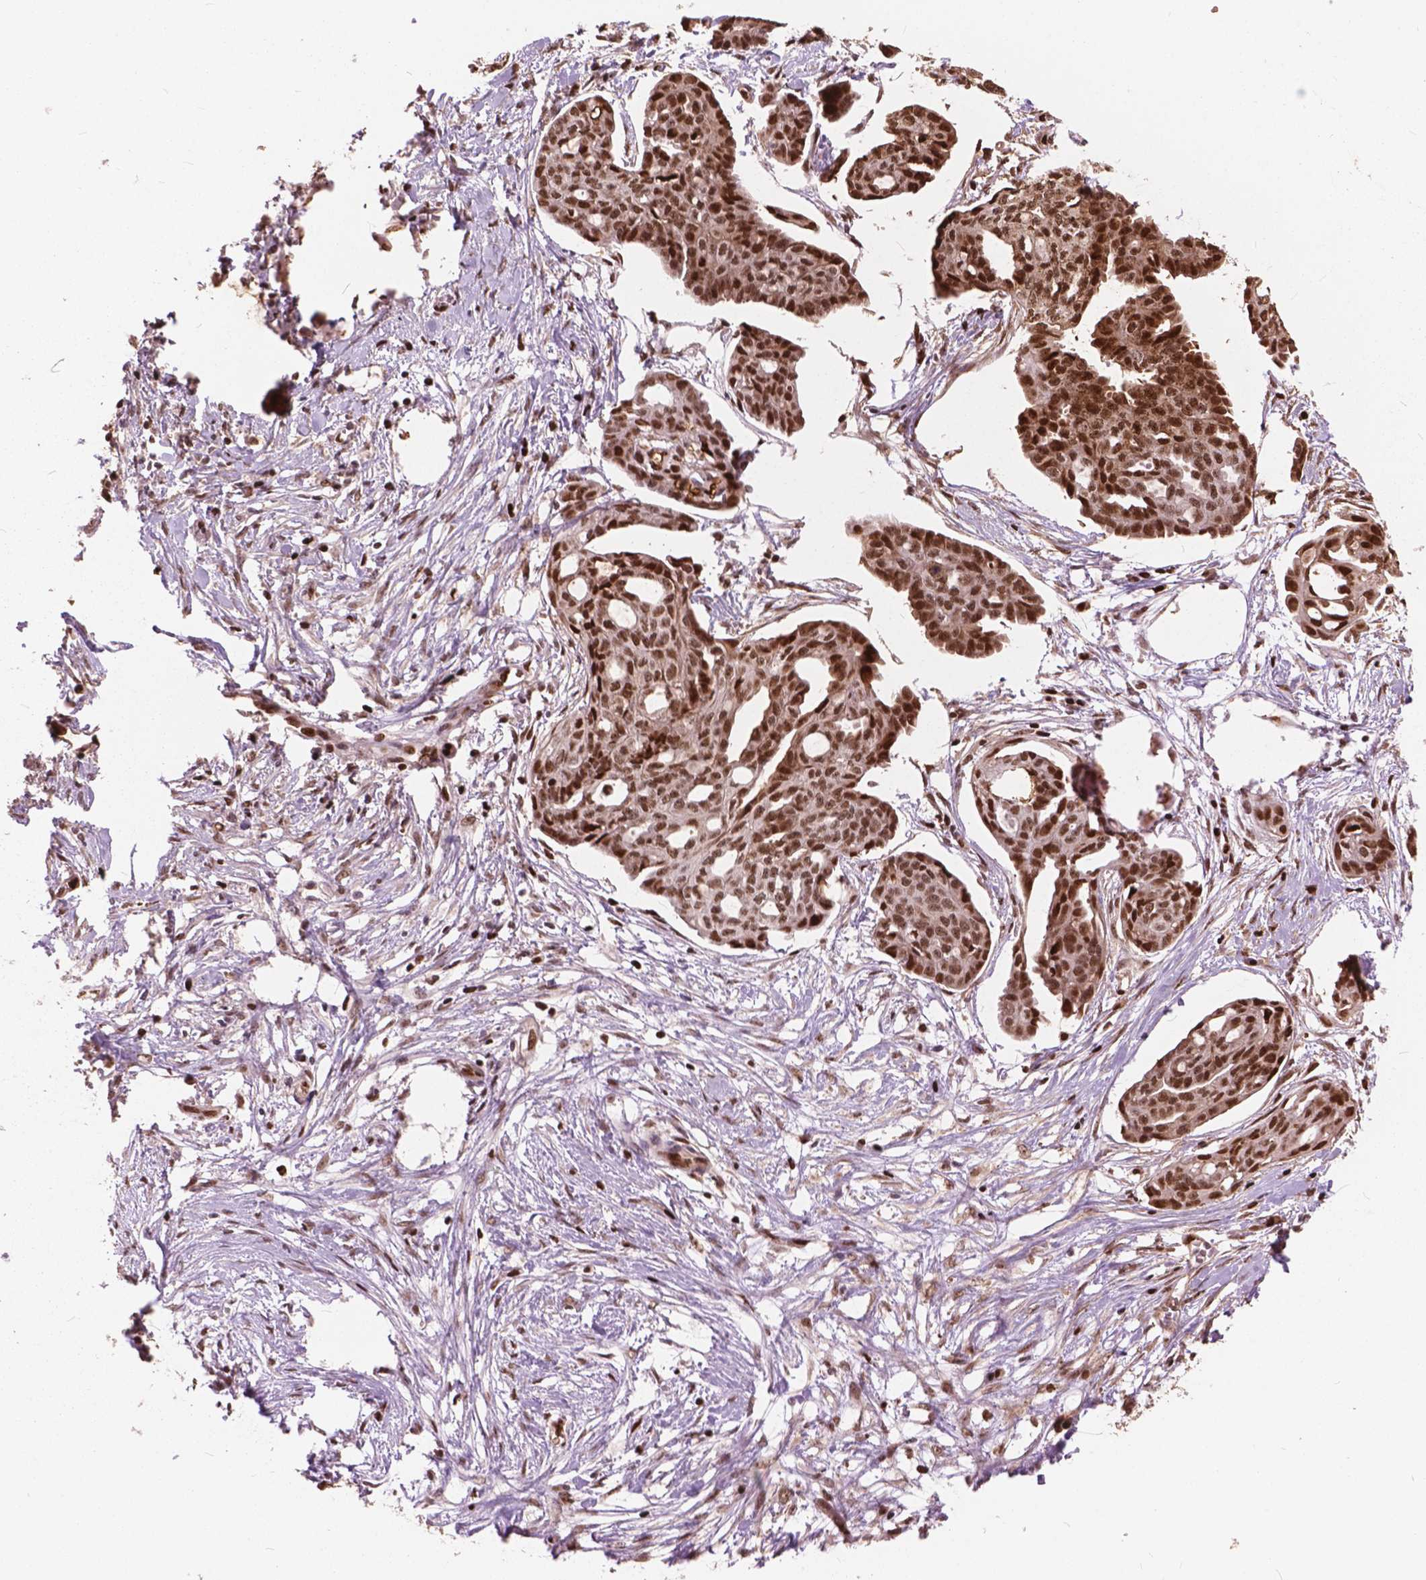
{"staining": {"intensity": "strong", "quantity": ">75%", "location": "nuclear"}, "tissue": "ovarian cancer", "cell_type": "Tumor cells", "image_type": "cancer", "snomed": [{"axis": "morphology", "description": "Cystadenocarcinoma, serous, NOS"}, {"axis": "topography", "description": "Ovary"}], "caption": "Immunohistochemical staining of ovarian cancer exhibits high levels of strong nuclear protein staining in about >75% of tumor cells.", "gene": "ANP32B", "patient": {"sex": "female", "age": 71}}